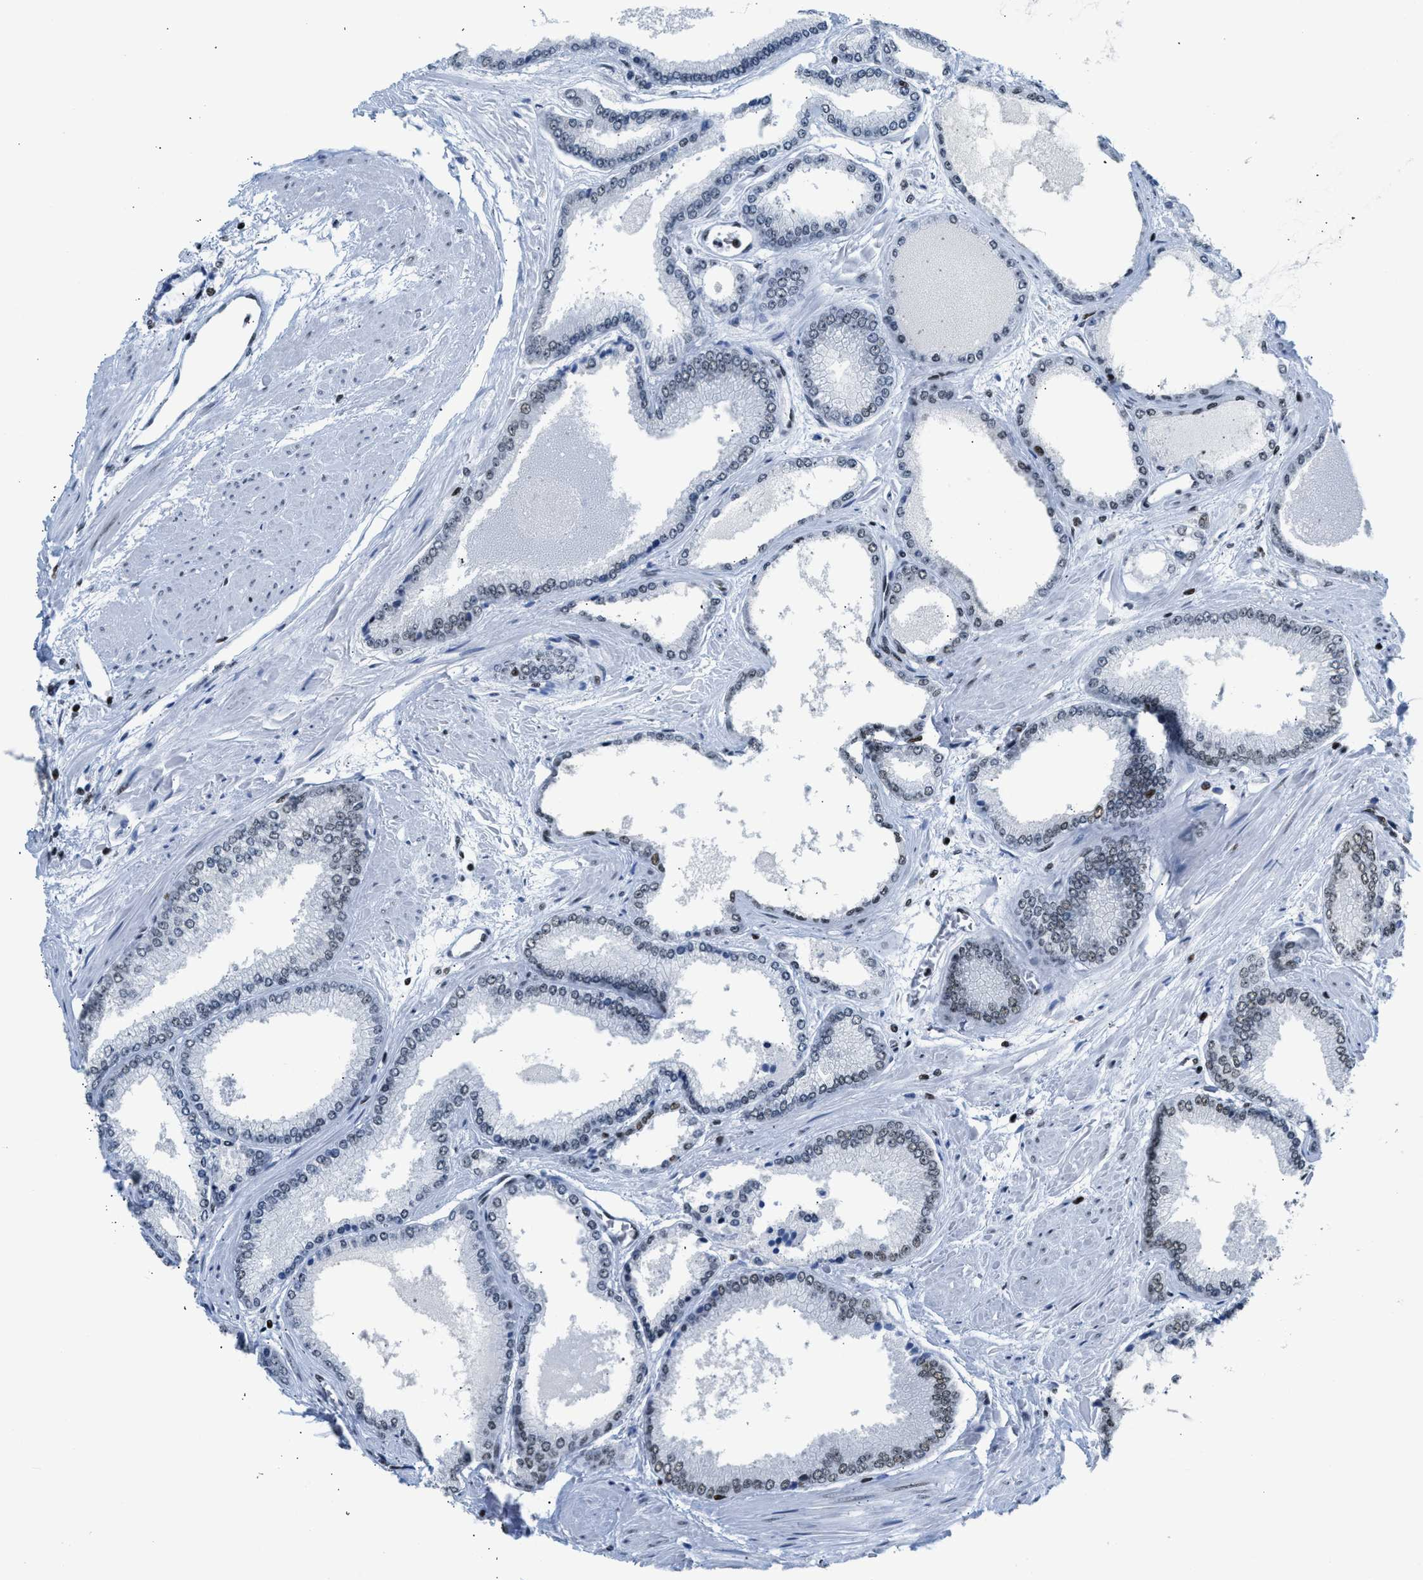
{"staining": {"intensity": "moderate", "quantity": "<25%", "location": "nuclear"}, "tissue": "prostate cancer", "cell_type": "Tumor cells", "image_type": "cancer", "snomed": [{"axis": "morphology", "description": "Adenocarcinoma, High grade"}, {"axis": "topography", "description": "Prostate"}], "caption": "The image displays immunohistochemical staining of high-grade adenocarcinoma (prostate). There is moderate nuclear staining is present in about <25% of tumor cells. The protein is stained brown, and the nuclei are stained in blue (DAB (3,3'-diaminobenzidine) IHC with brightfield microscopy, high magnification).", "gene": "PIF1", "patient": {"sex": "male", "age": 61}}